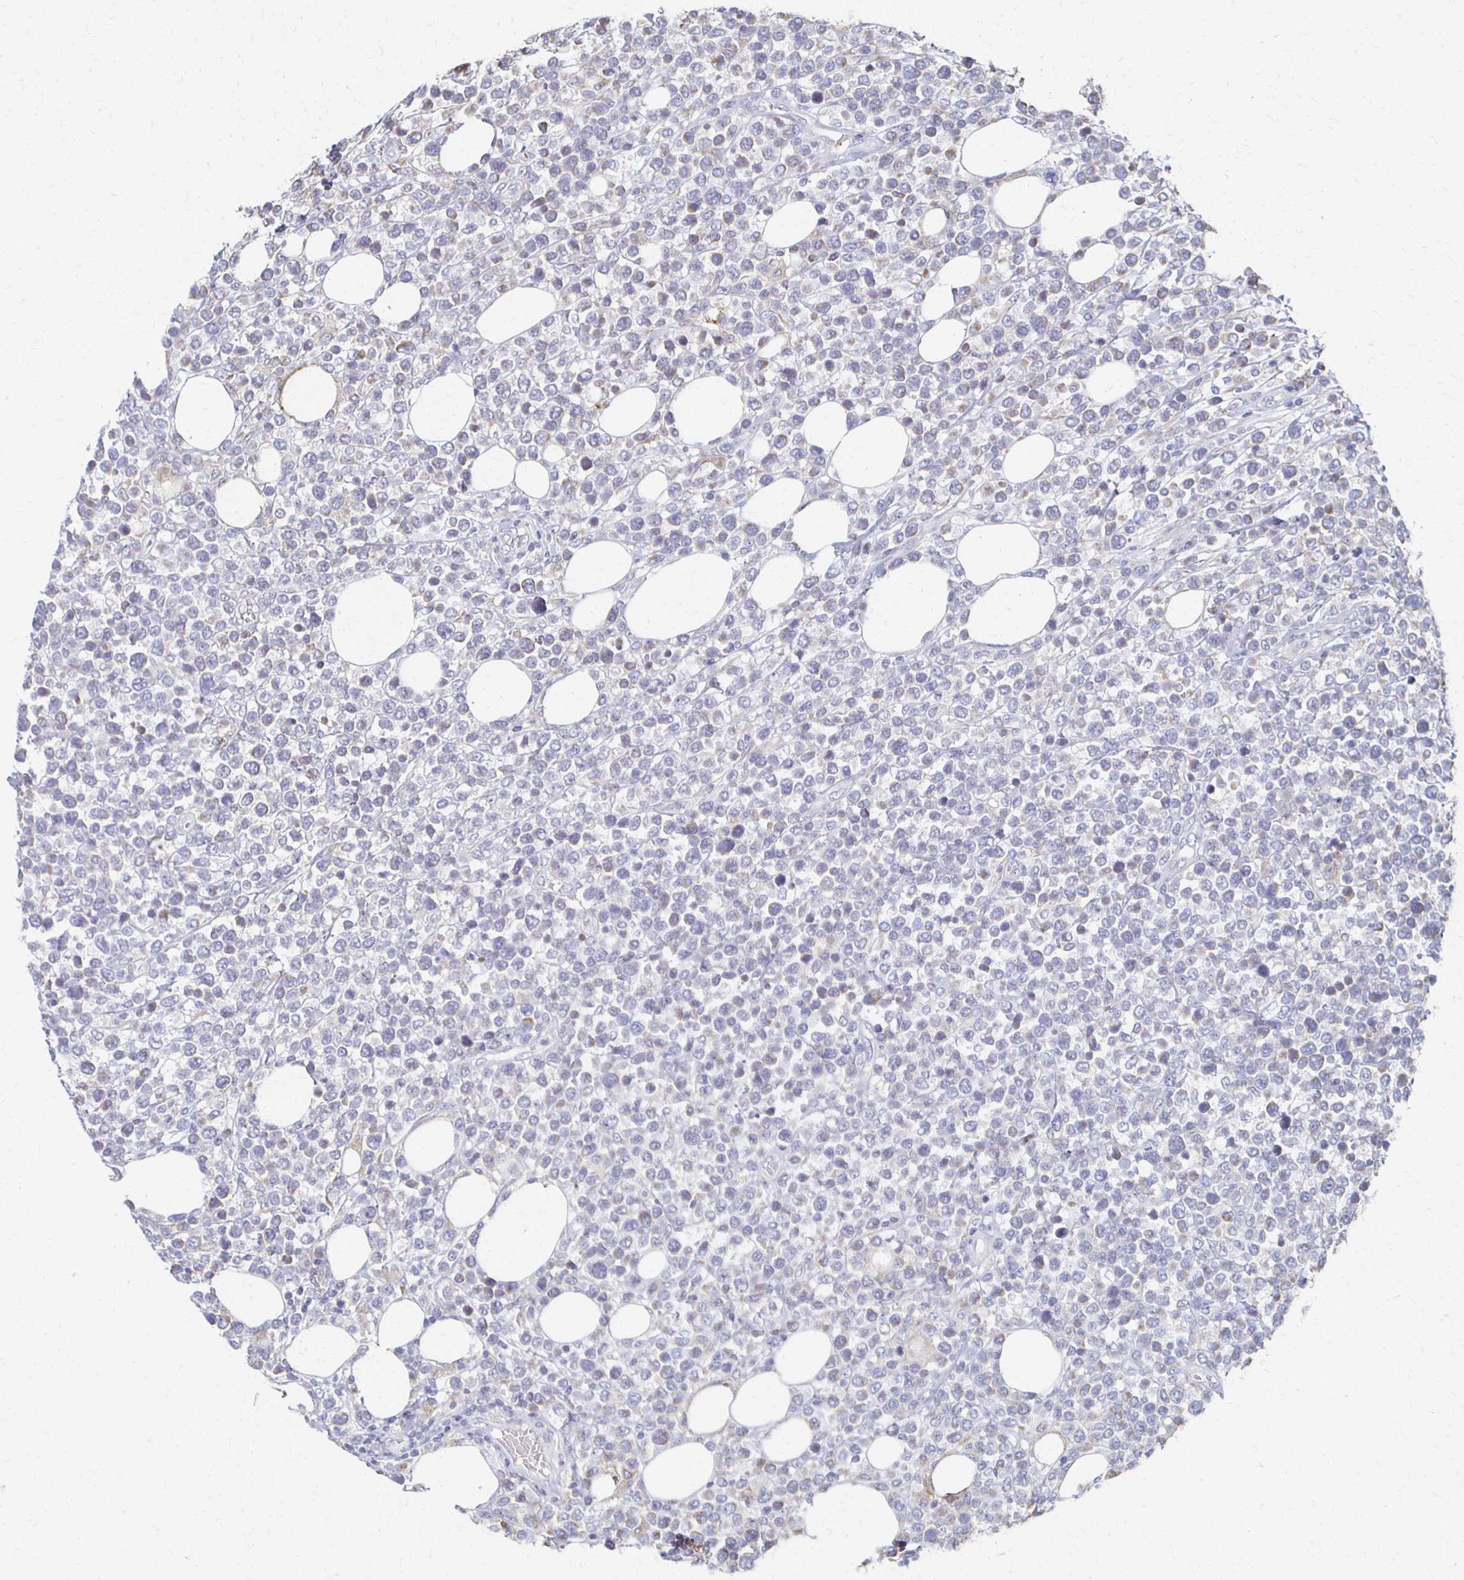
{"staining": {"intensity": "negative", "quantity": "none", "location": "none"}, "tissue": "lymphoma", "cell_type": "Tumor cells", "image_type": "cancer", "snomed": [{"axis": "morphology", "description": "Malignant lymphoma, non-Hodgkin's type, Low grade"}, {"axis": "topography", "description": "Lymph node"}], "caption": "There is no significant positivity in tumor cells of lymphoma. (DAB immunohistochemistry (IHC), high magnification).", "gene": "CX3CR1", "patient": {"sex": "male", "age": 60}}